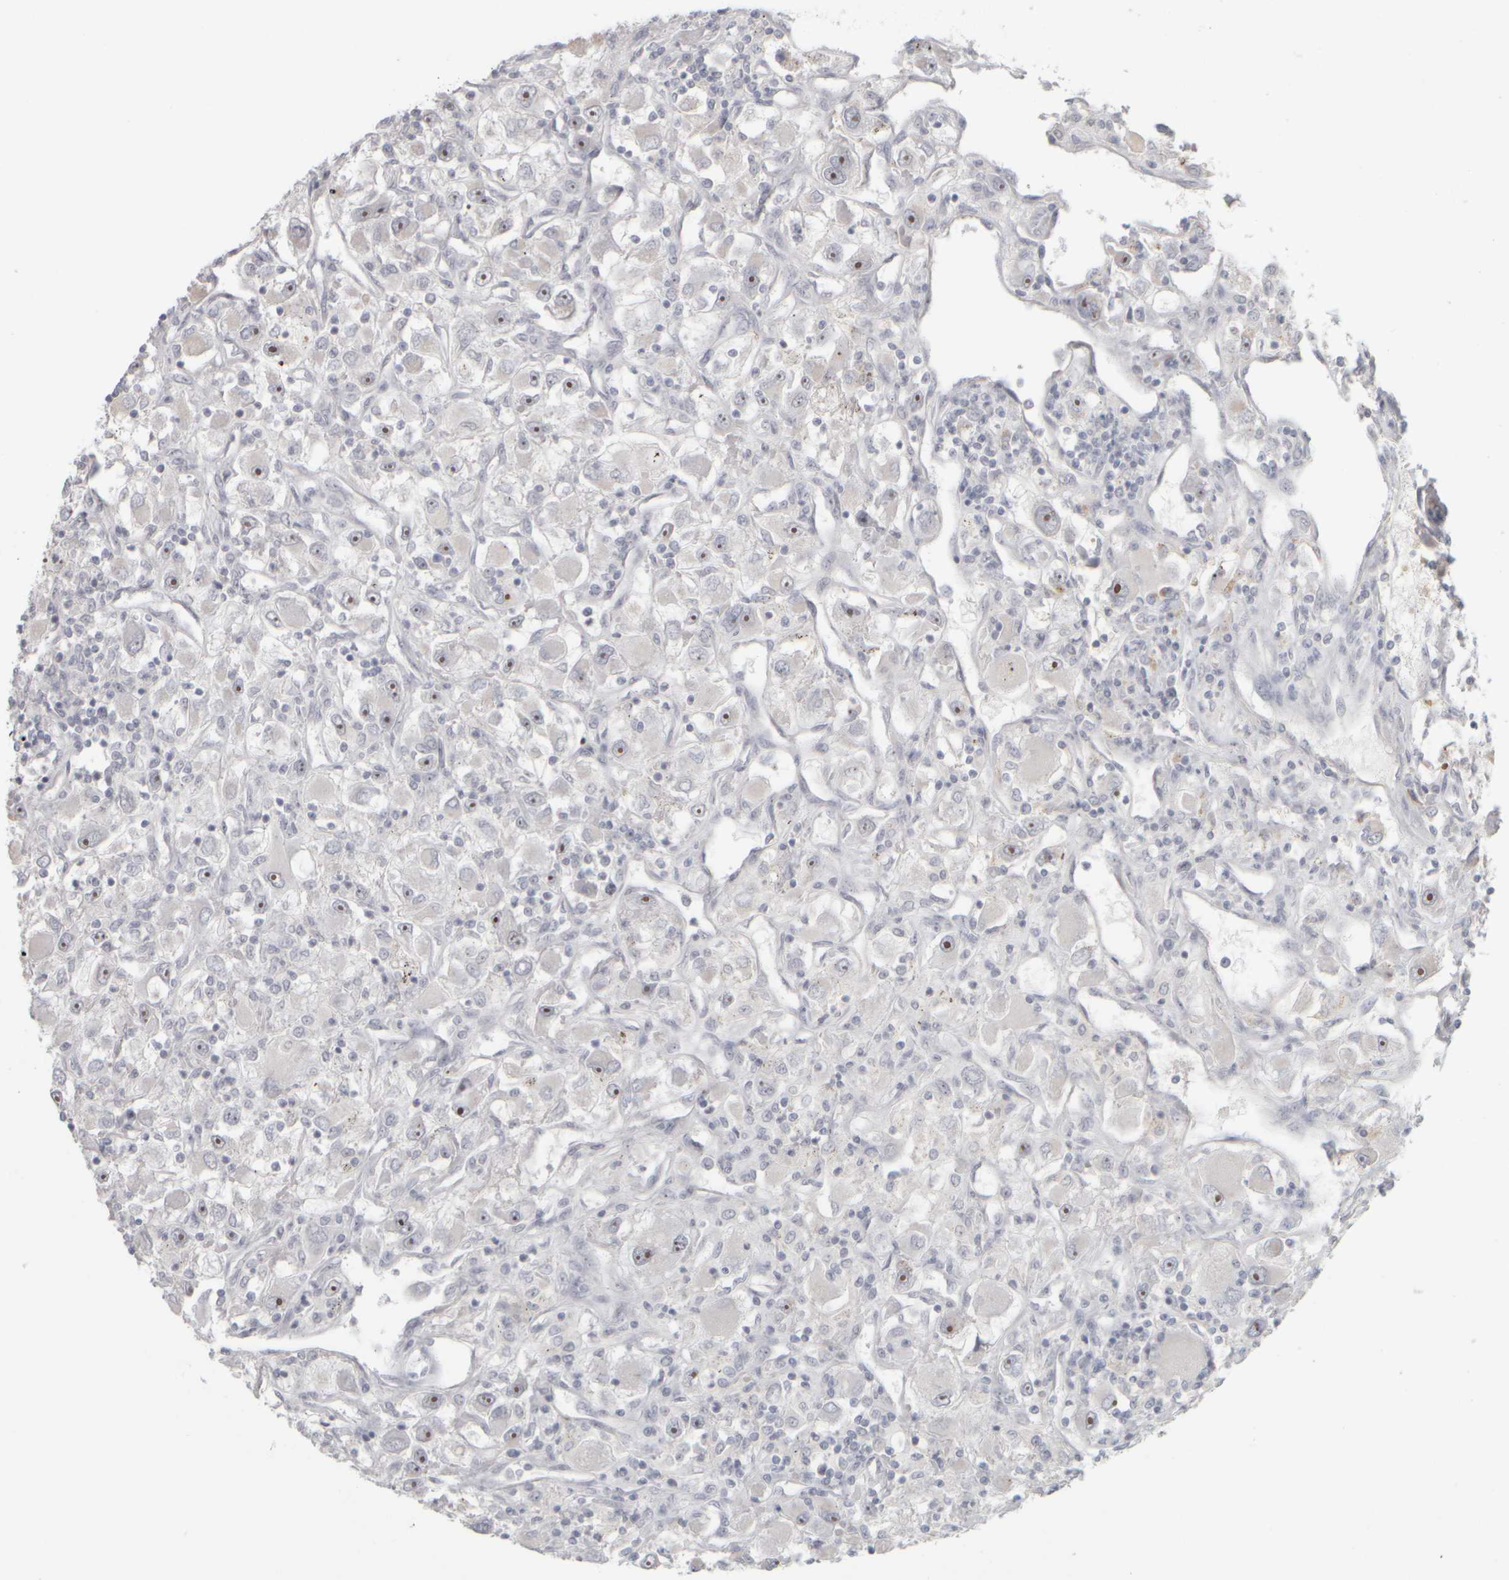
{"staining": {"intensity": "strong", "quantity": "25%-75%", "location": "nuclear"}, "tissue": "renal cancer", "cell_type": "Tumor cells", "image_type": "cancer", "snomed": [{"axis": "morphology", "description": "Adenocarcinoma, NOS"}, {"axis": "topography", "description": "Kidney"}], "caption": "This histopathology image demonstrates renal adenocarcinoma stained with immunohistochemistry to label a protein in brown. The nuclear of tumor cells show strong positivity for the protein. Nuclei are counter-stained blue.", "gene": "DCXR", "patient": {"sex": "female", "age": 52}}